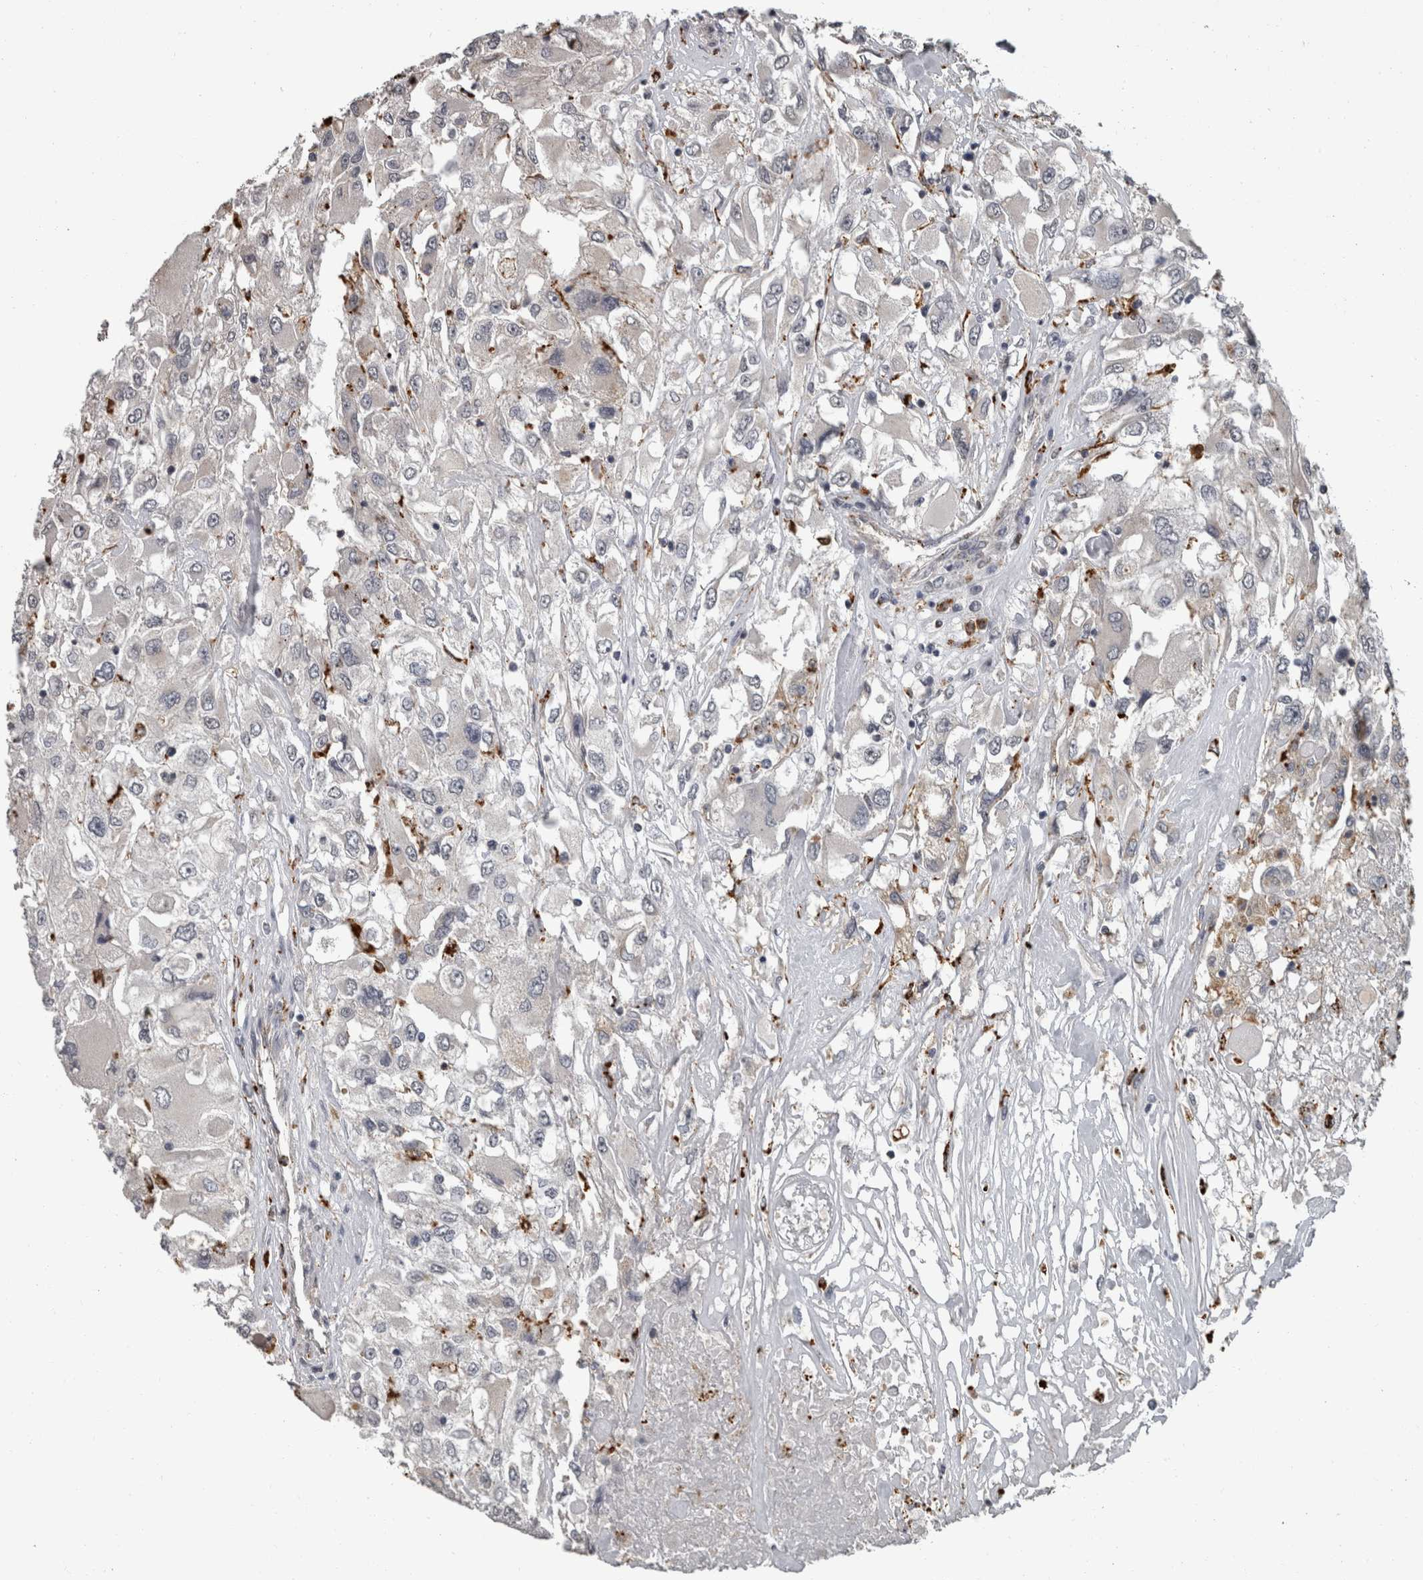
{"staining": {"intensity": "negative", "quantity": "none", "location": "none"}, "tissue": "renal cancer", "cell_type": "Tumor cells", "image_type": "cancer", "snomed": [{"axis": "morphology", "description": "Adenocarcinoma, NOS"}, {"axis": "topography", "description": "Kidney"}], "caption": "This is a image of immunohistochemistry (IHC) staining of renal cancer (adenocarcinoma), which shows no expression in tumor cells.", "gene": "NAAA", "patient": {"sex": "female", "age": 52}}